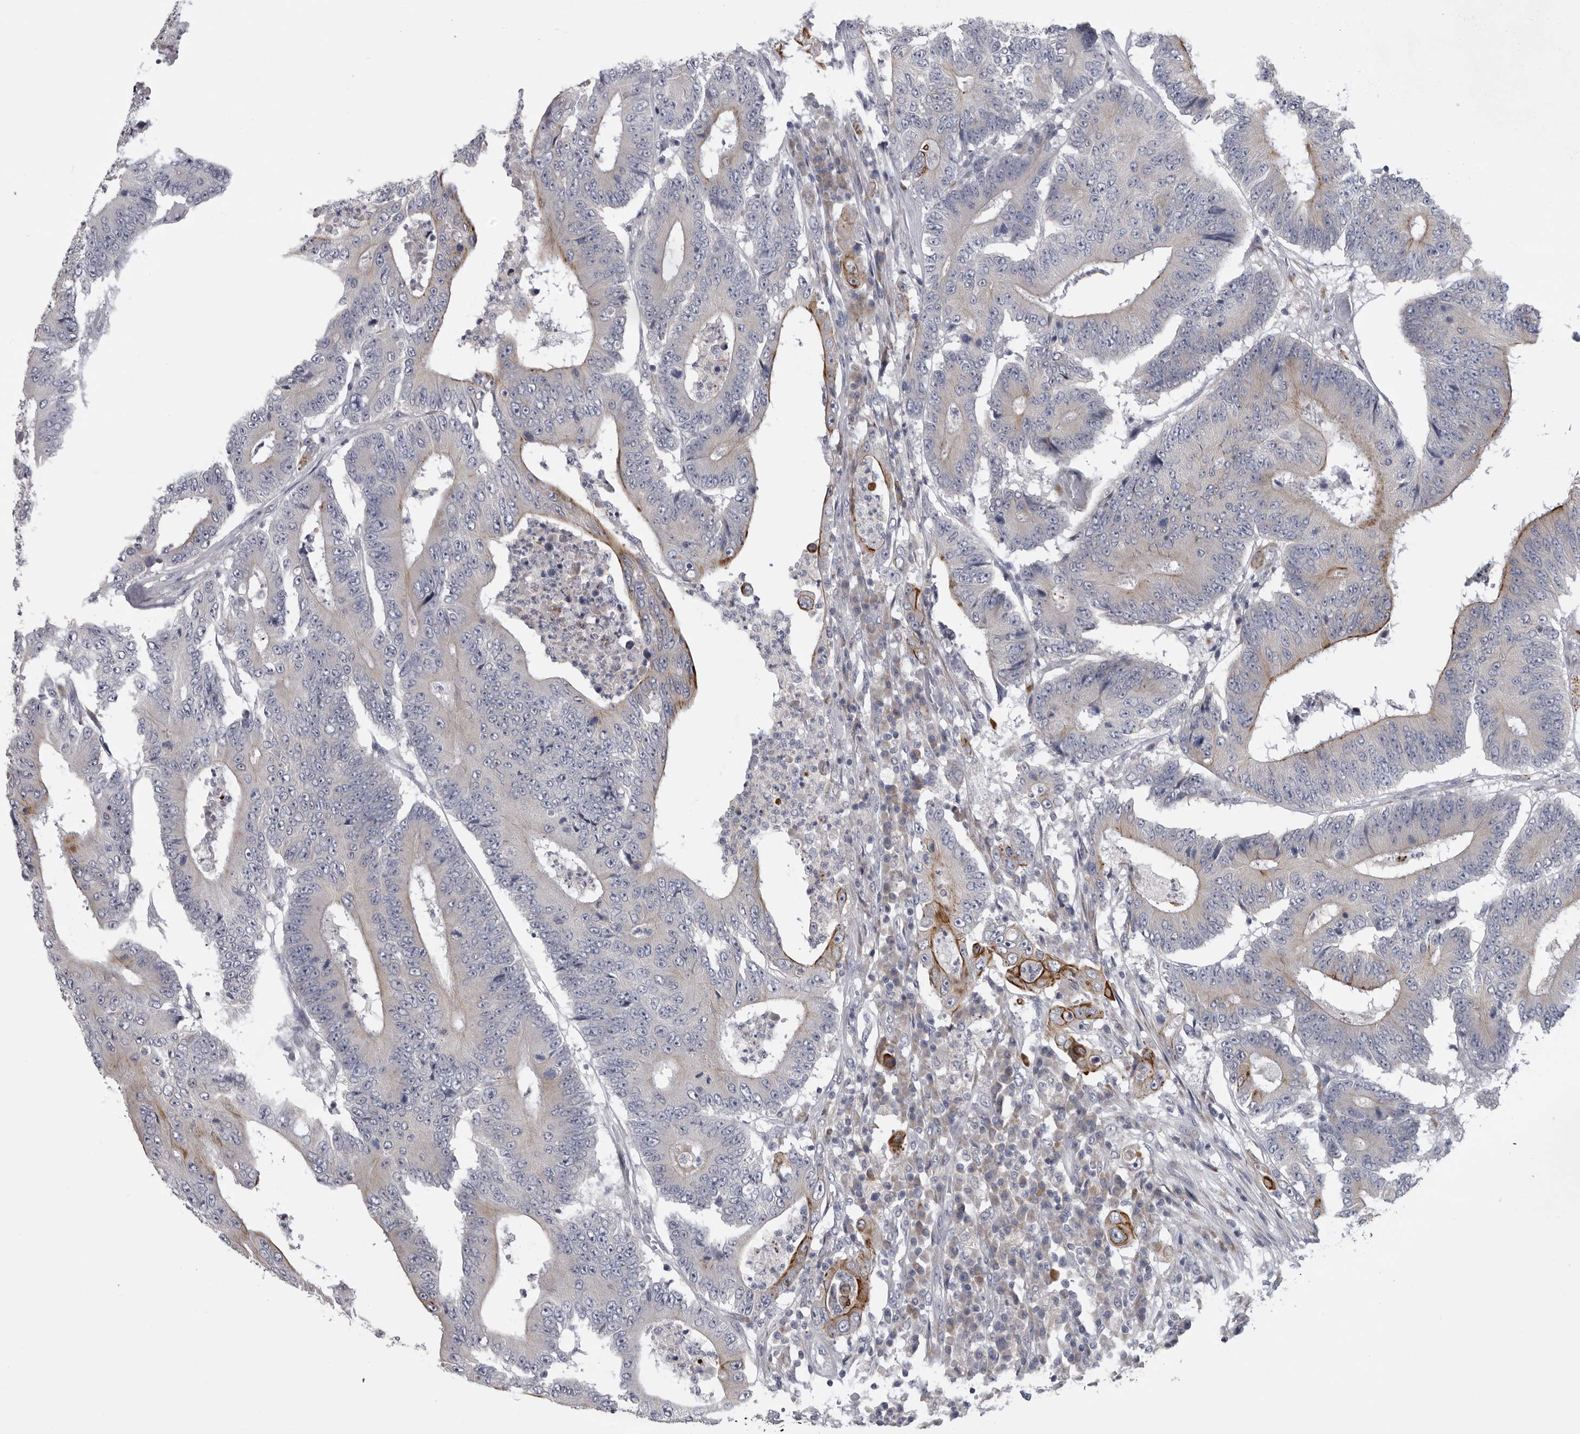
{"staining": {"intensity": "moderate", "quantity": "25%-75%", "location": "cytoplasmic/membranous"}, "tissue": "colorectal cancer", "cell_type": "Tumor cells", "image_type": "cancer", "snomed": [{"axis": "morphology", "description": "Adenocarcinoma, NOS"}, {"axis": "topography", "description": "Colon"}], "caption": "This histopathology image demonstrates colorectal cancer stained with immunohistochemistry (IHC) to label a protein in brown. The cytoplasmic/membranous of tumor cells show moderate positivity for the protein. Nuclei are counter-stained blue.", "gene": "USP24", "patient": {"sex": "male", "age": 83}}